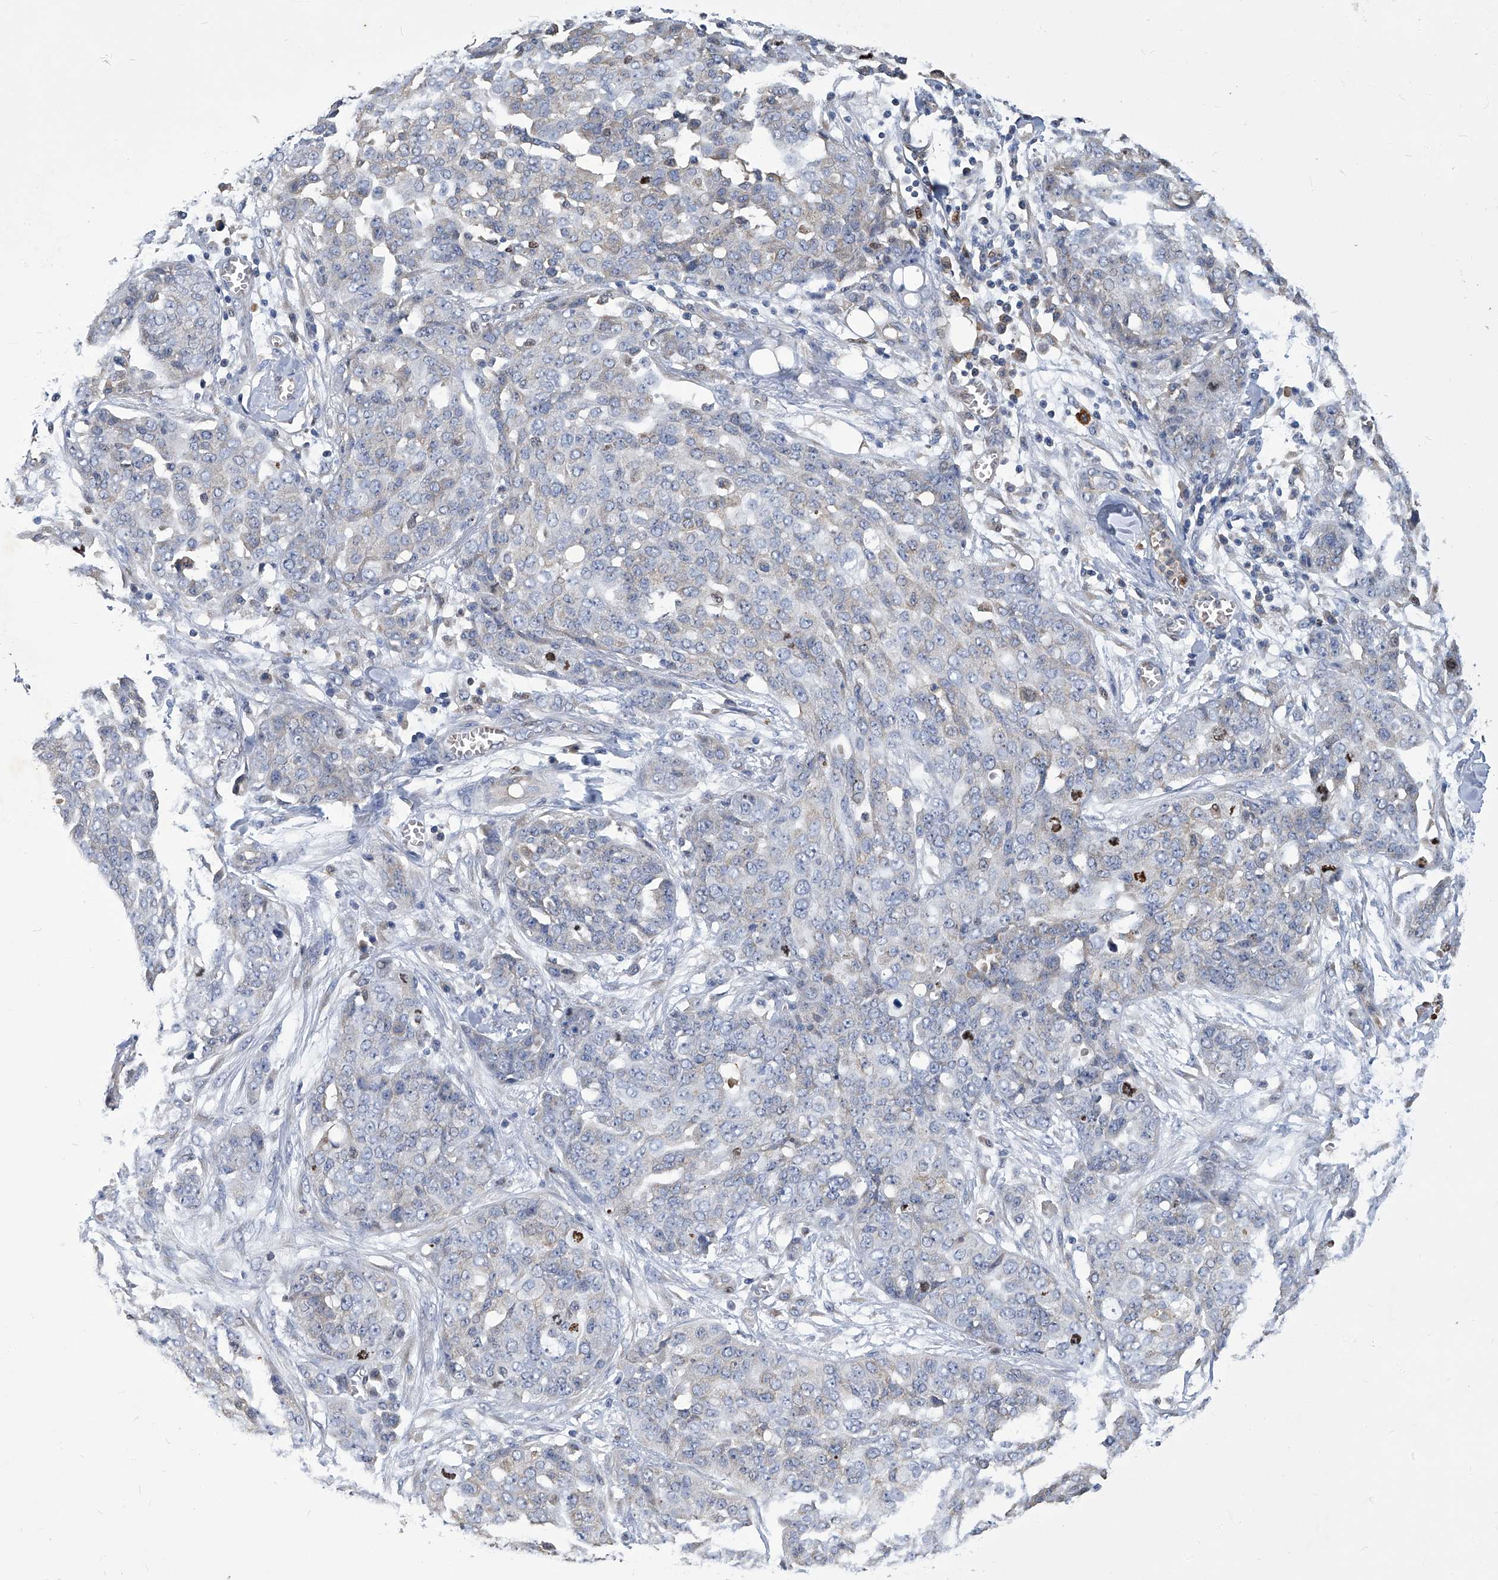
{"staining": {"intensity": "negative", "quantity": "none", "location": "none"}, "tissue": "ovarian cancer", "cell_type": "Tumor cells", "image_type": "cancer", "snomed": [{"axis": "morphology", "description": "Cystadenocarcinoma, serous, NOS"}, {"axis": "topography", "description": "Soft tissue"}, {"axis": "topography", "description": "Ovary"}], "caption": "This micrograph is of serous cystadenocarcinoma (ovarian) stained with IHC to label a protein in brown with the nuclei are counter-stained blue. There is no staining in tumor cells.", "gene": "TGFBR1", "patient": {"sex": "female", "age": 57}}